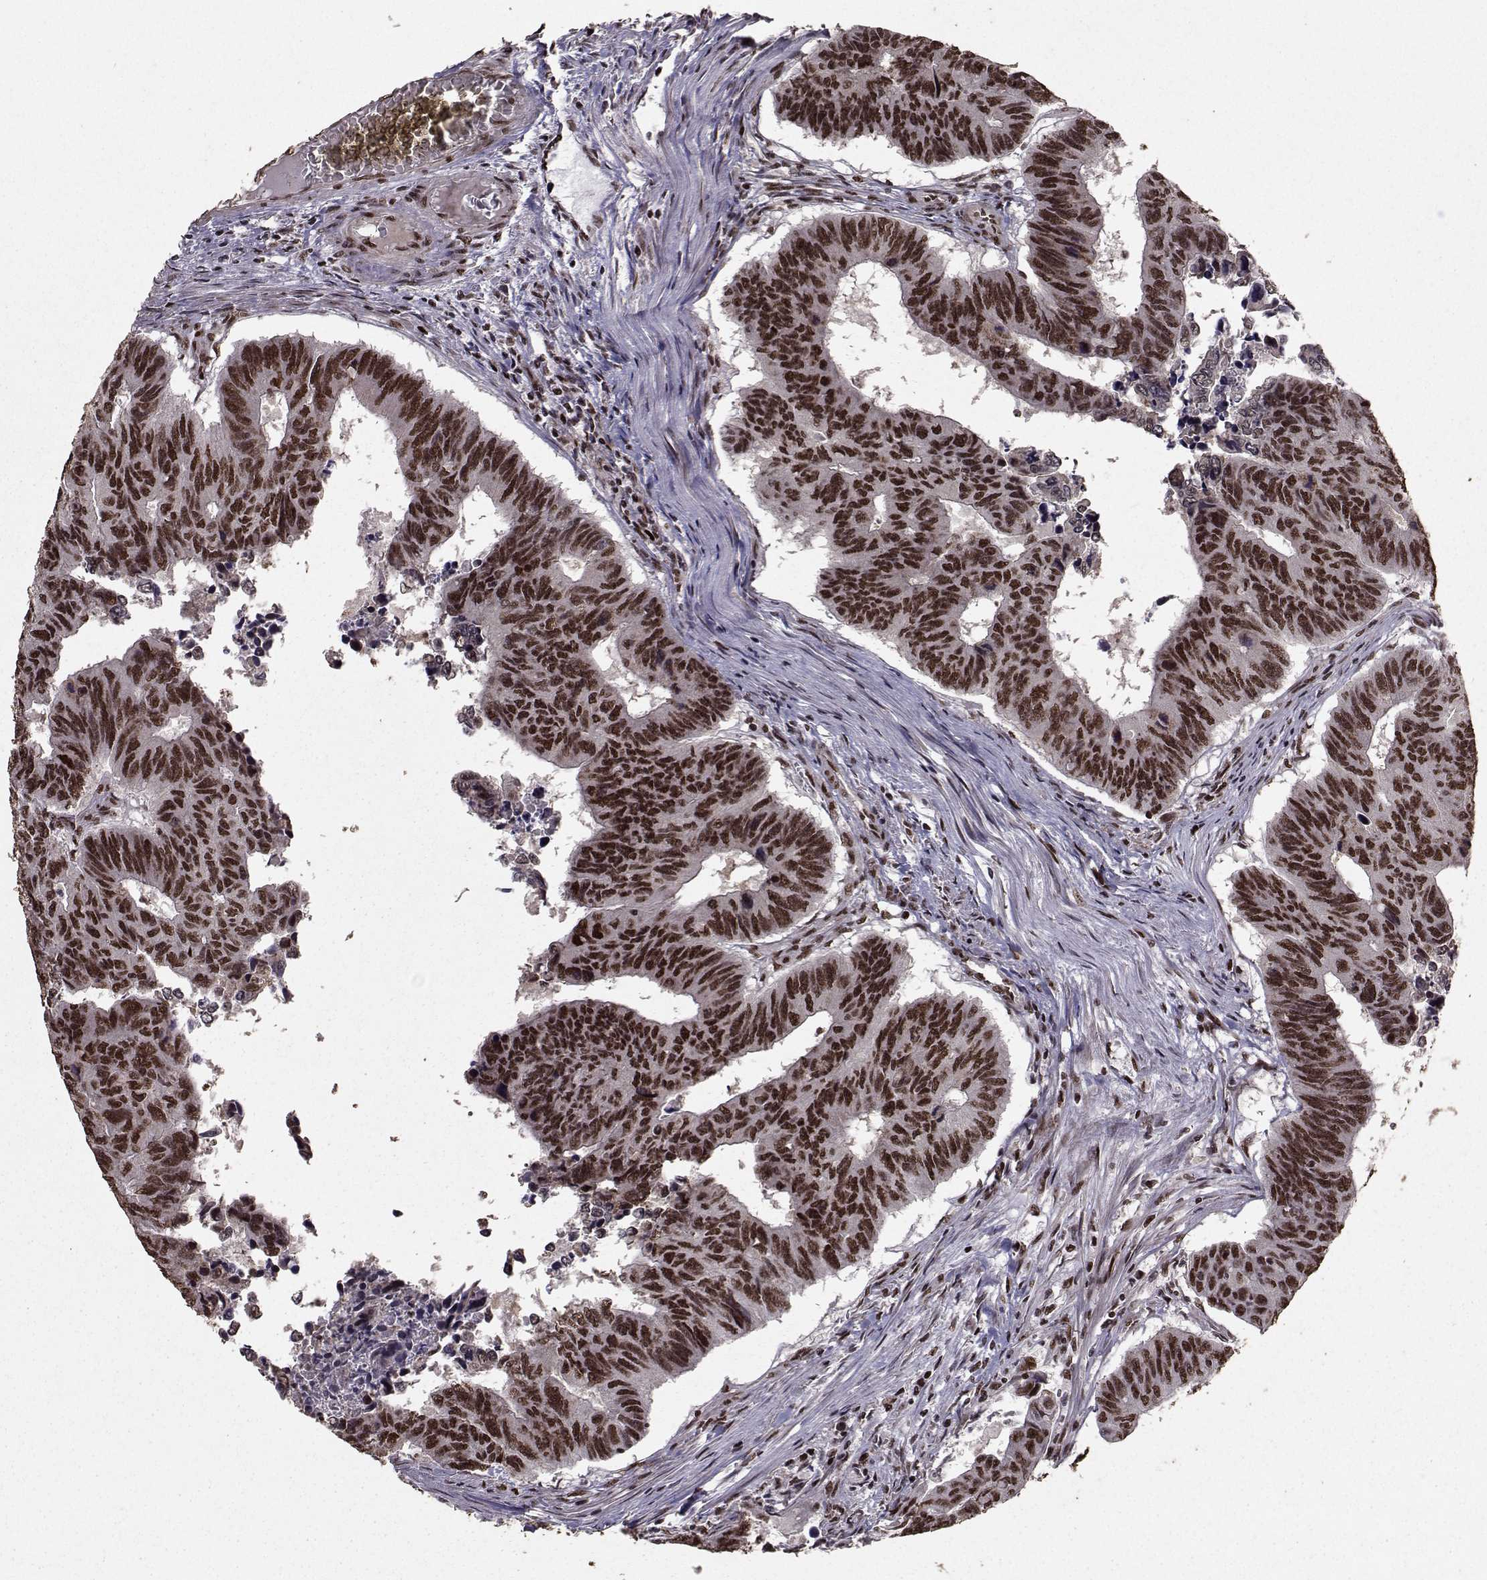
{"staining": {"intensity": "strong", "quantity": ">75%", "location": "nuclear"}, "tissue": "colorectal cancer", "cell_type": "Tumor cells", "image_type": "cancer", "snomed": [{"axis": "morphology", "description": "Adenocarcinoma, NOS"}, {"axis": "topography", "description": "Rectum"}], "caption": "Protein expression analysis of human adenocarcinoma (colorectal) reveals strong nuclear expression in about >75% of tumor cells. Nuclei are stained in blue.", "gene": "SF1", "patient": {"sex": "female", "age": 85}}